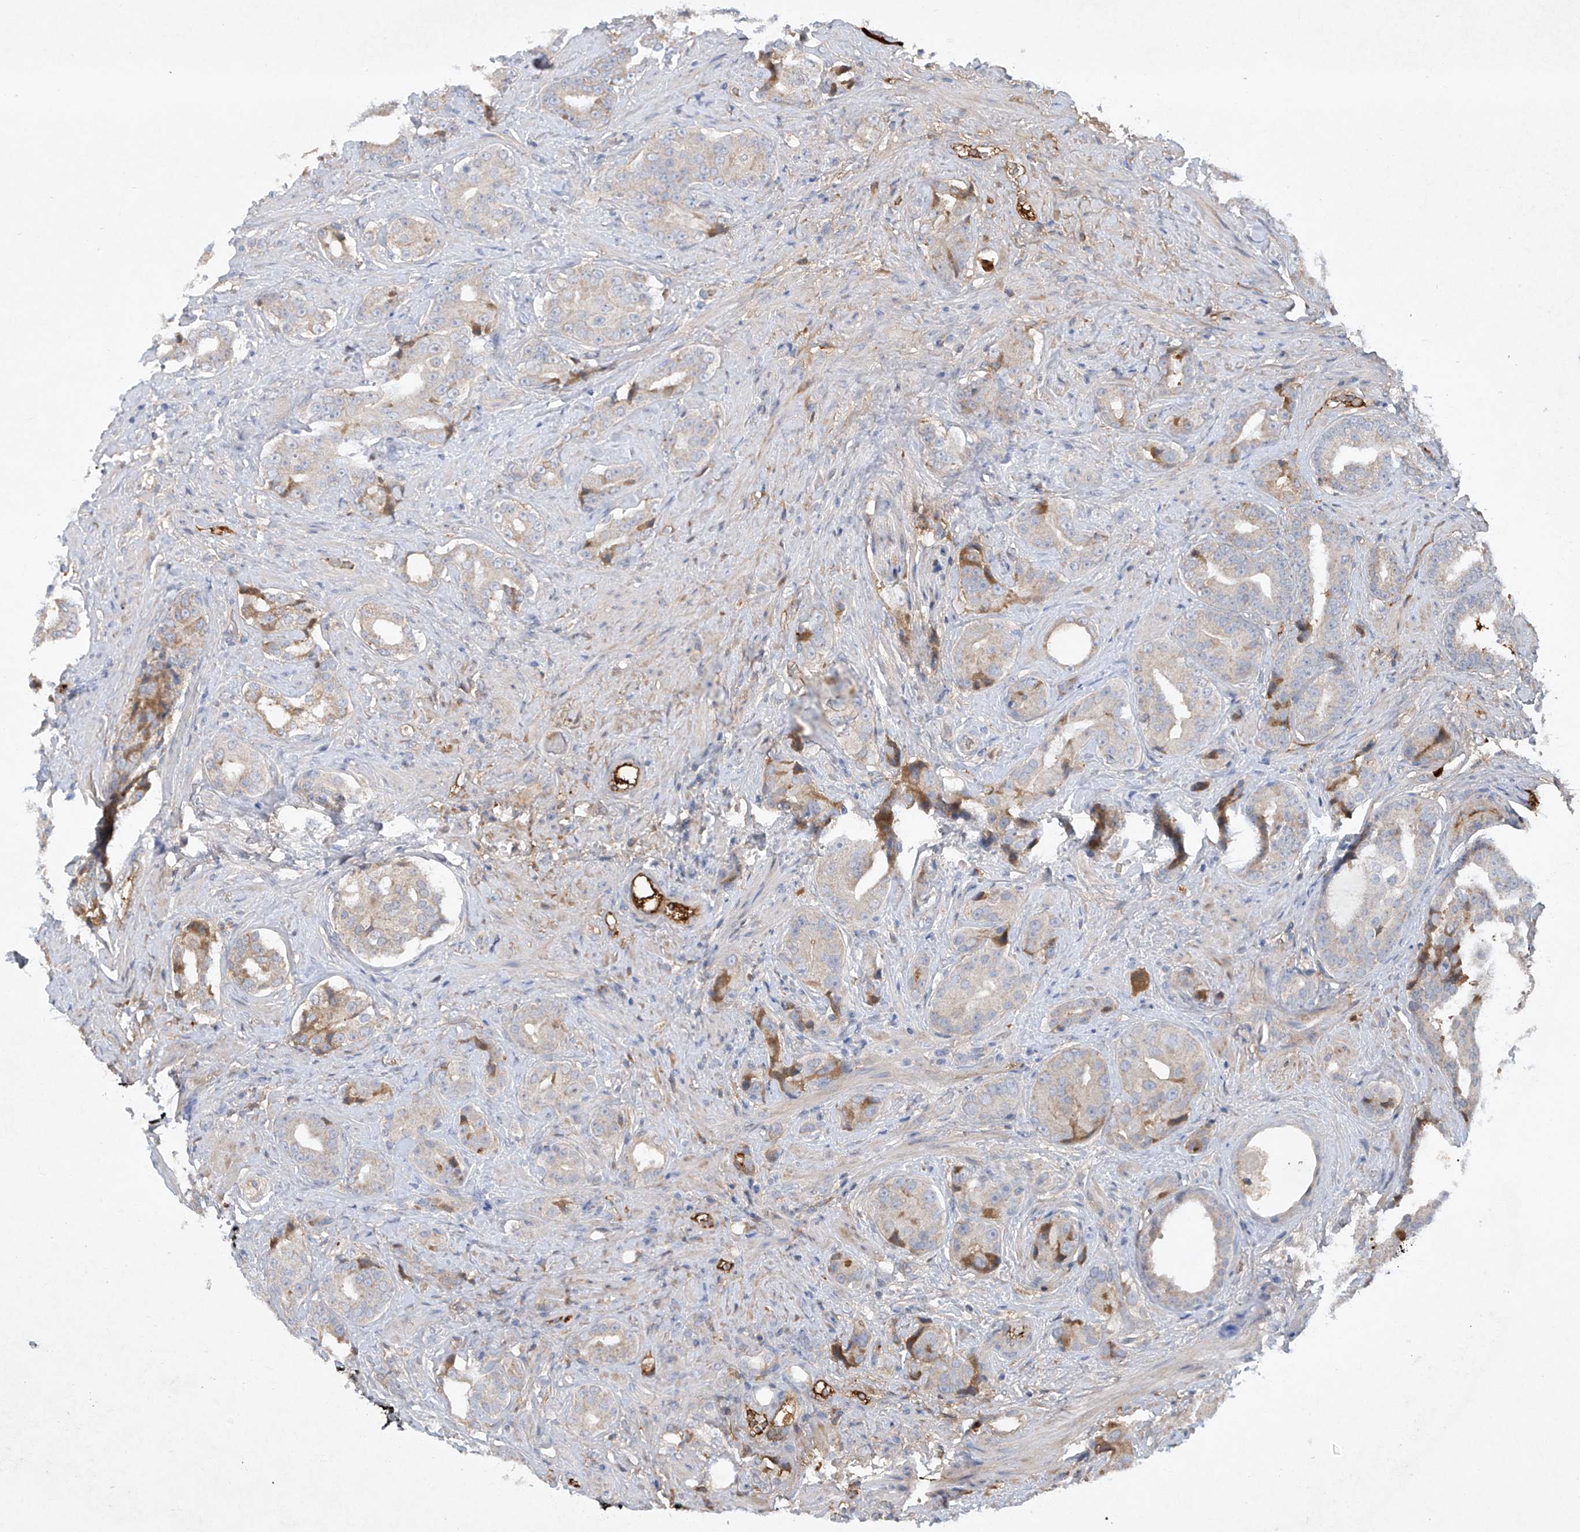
{"staining": {"intensity": "moderate", "quantity": "<25%", "location": "cytoplasmic/membranous"}, "tissue": "prostate cancer", "cell_type": "Tumor cells", "image_type": "cancer", "snomed": [{"axis": "morphology", "description": "Adenocarcinoma, High grade"}, {"axis": "topography", "description": "Prostate"}], "caption": "Immunohistochemical staining of human prostate cancer shows low levels of moderate cytoplasmic/membranous positivity in about <25% of tumor cells. (brown staining indicates protein expression, while blue staining denotes nuclei).", "gene": "HAS3", "patient": {"sex": "male", "age": 71}}